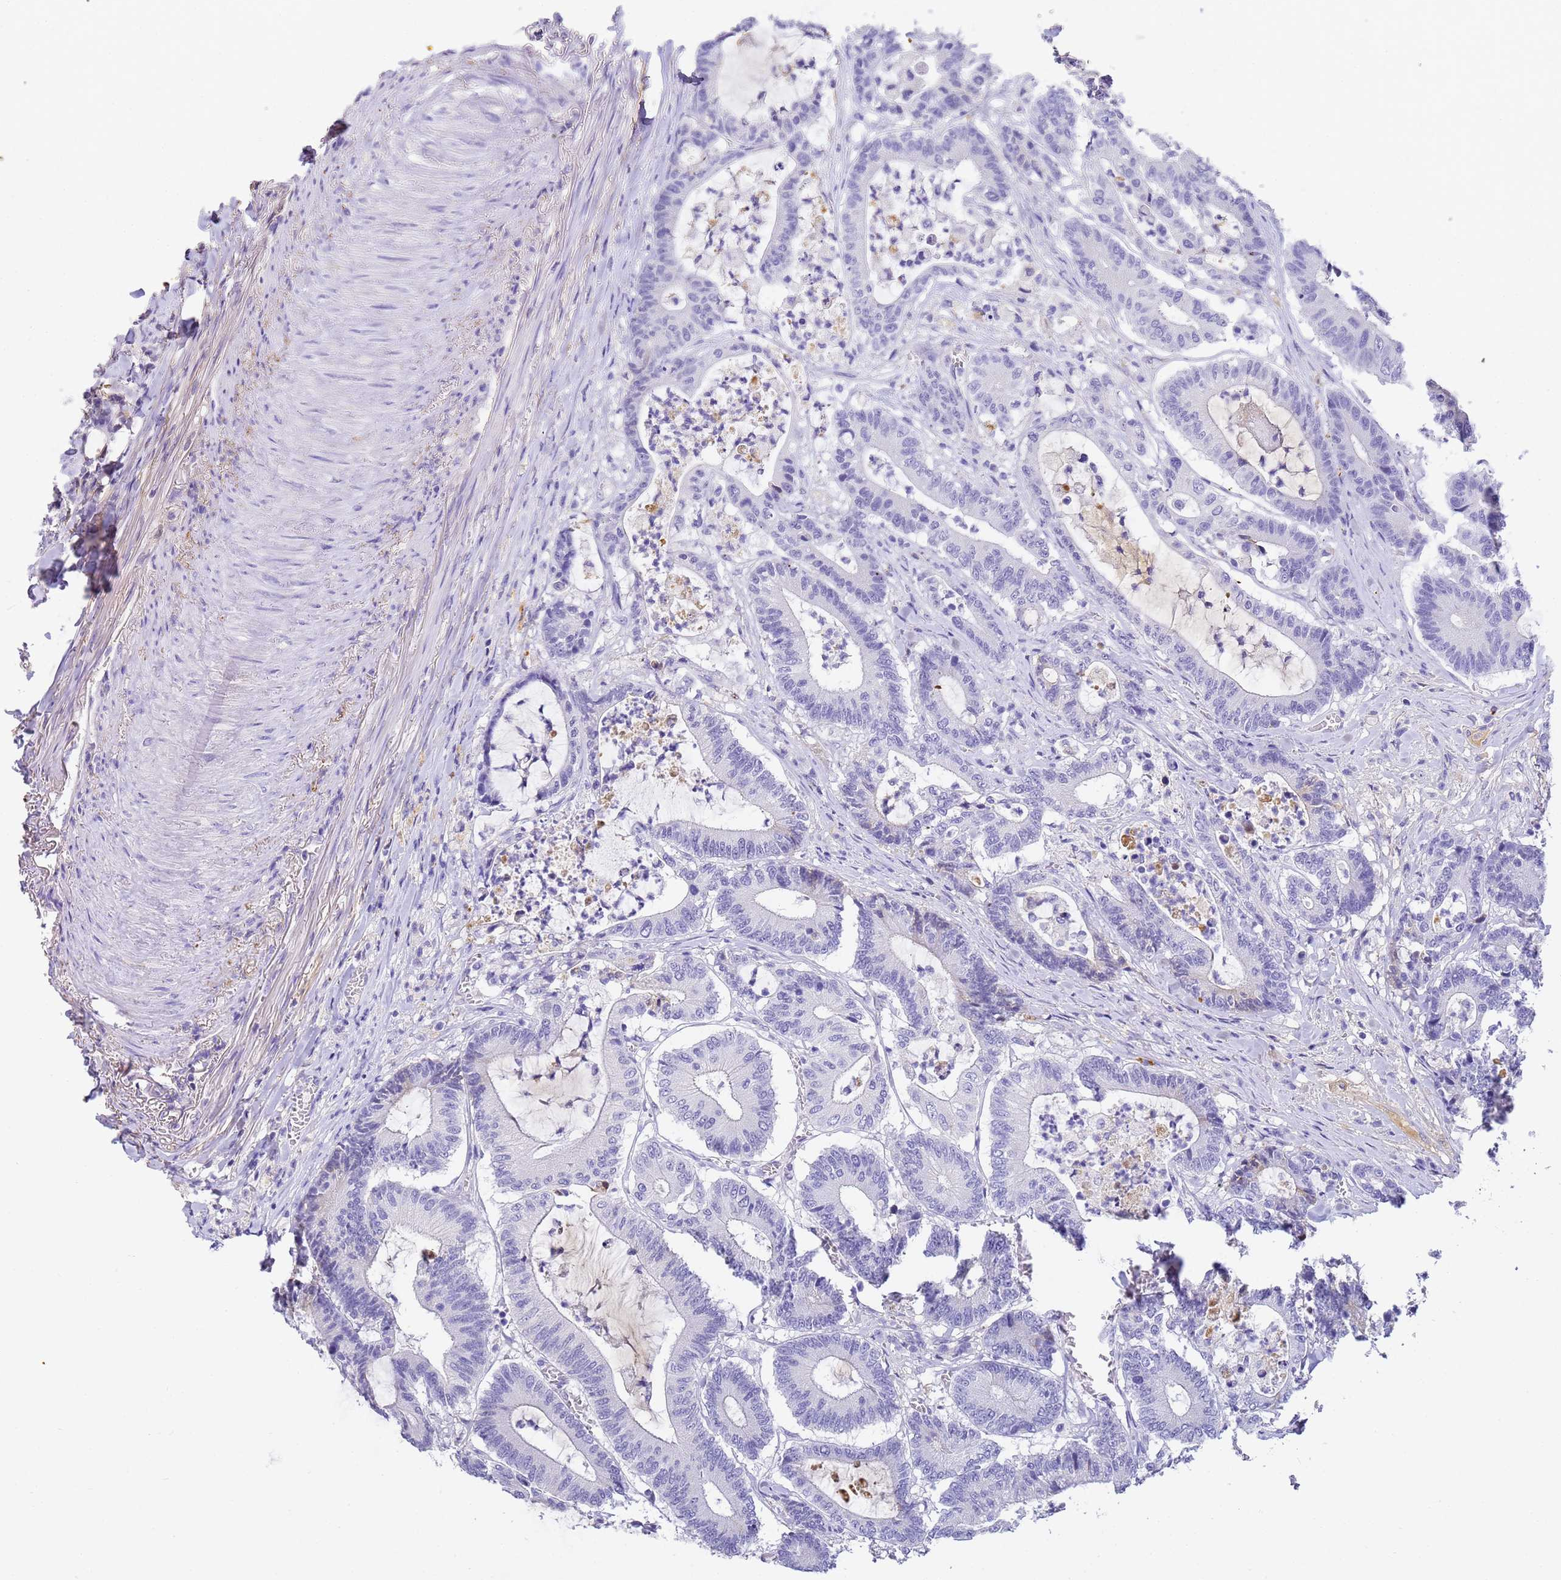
{"staining": {"intensity": "negative", "quantity": "none", "location": "none"}, "tissue": "colorectal cancer", "cell_type": "Tumor cells", "image_type": "cancer", "snomed": [{"axis": "morphology", "description": "Adenocarcinoma, NOS"}, {"axis": "topography", "description": "Colon"}], "caption": "Protein analysis of colorectal cancer reveals no significant expression in tumor cells.", "gene": "CFHR2", "patient": {"sex": "female", "age": 84}}